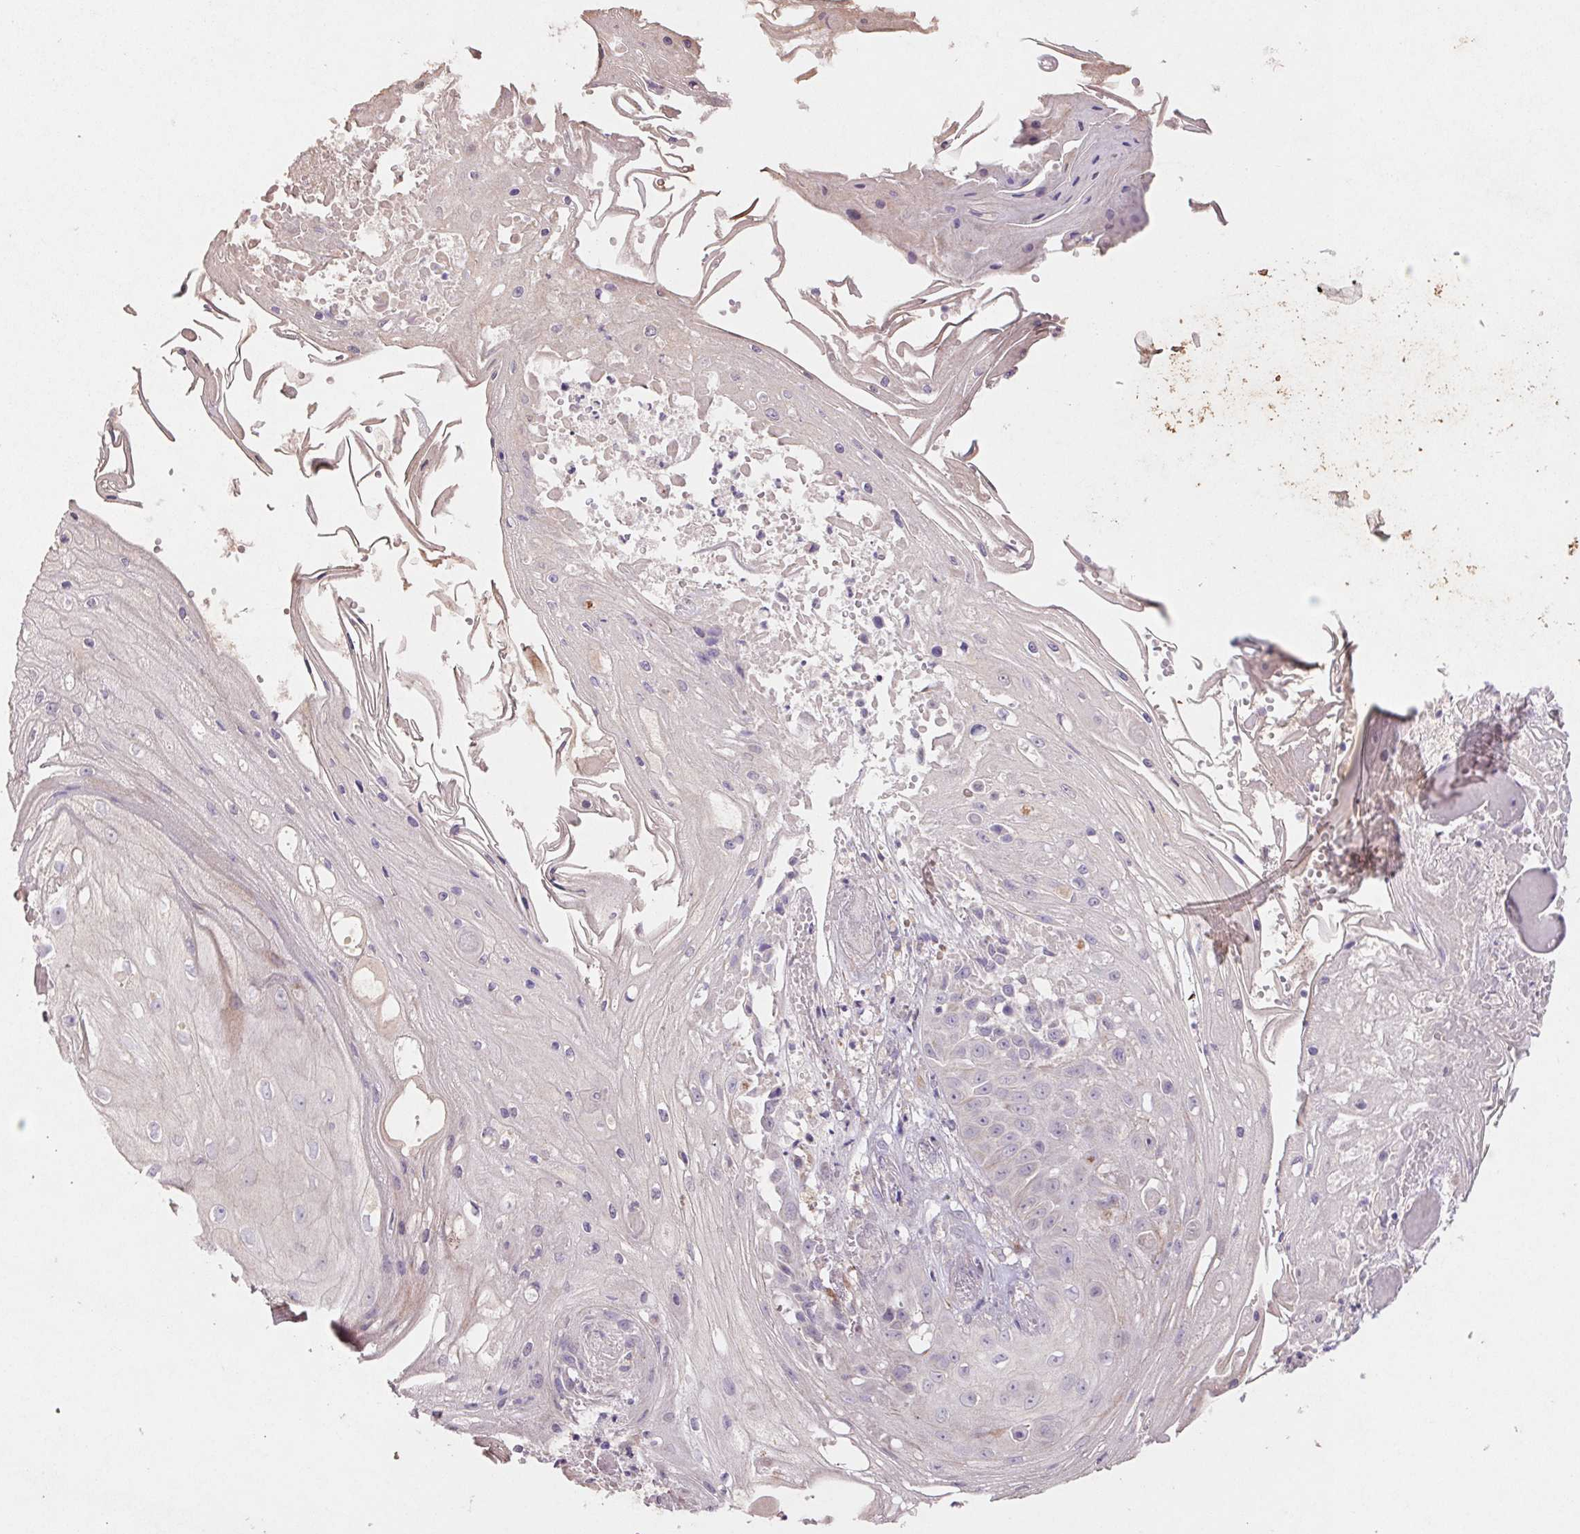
{"staining": {"intensity": "negative", "quantity": "none", "location": "none"}, "tissue": "skin cancer", "cell_type": "Tumor cells", "image_type": "cancer", "snomed": [{"axis": "morphology", "description": "Squamous cell carcinoma, NOS"}, {"axis": "topography", "description": "Skin"}], "caption": "A high-resolution histopathology image shows immunohistochemistry staining of squamous cell carcinoma (skin), which reveals no significant positivity in tumor cells.", "gene": "GRM2", "patient": {"sex": "male", "age": 70}}